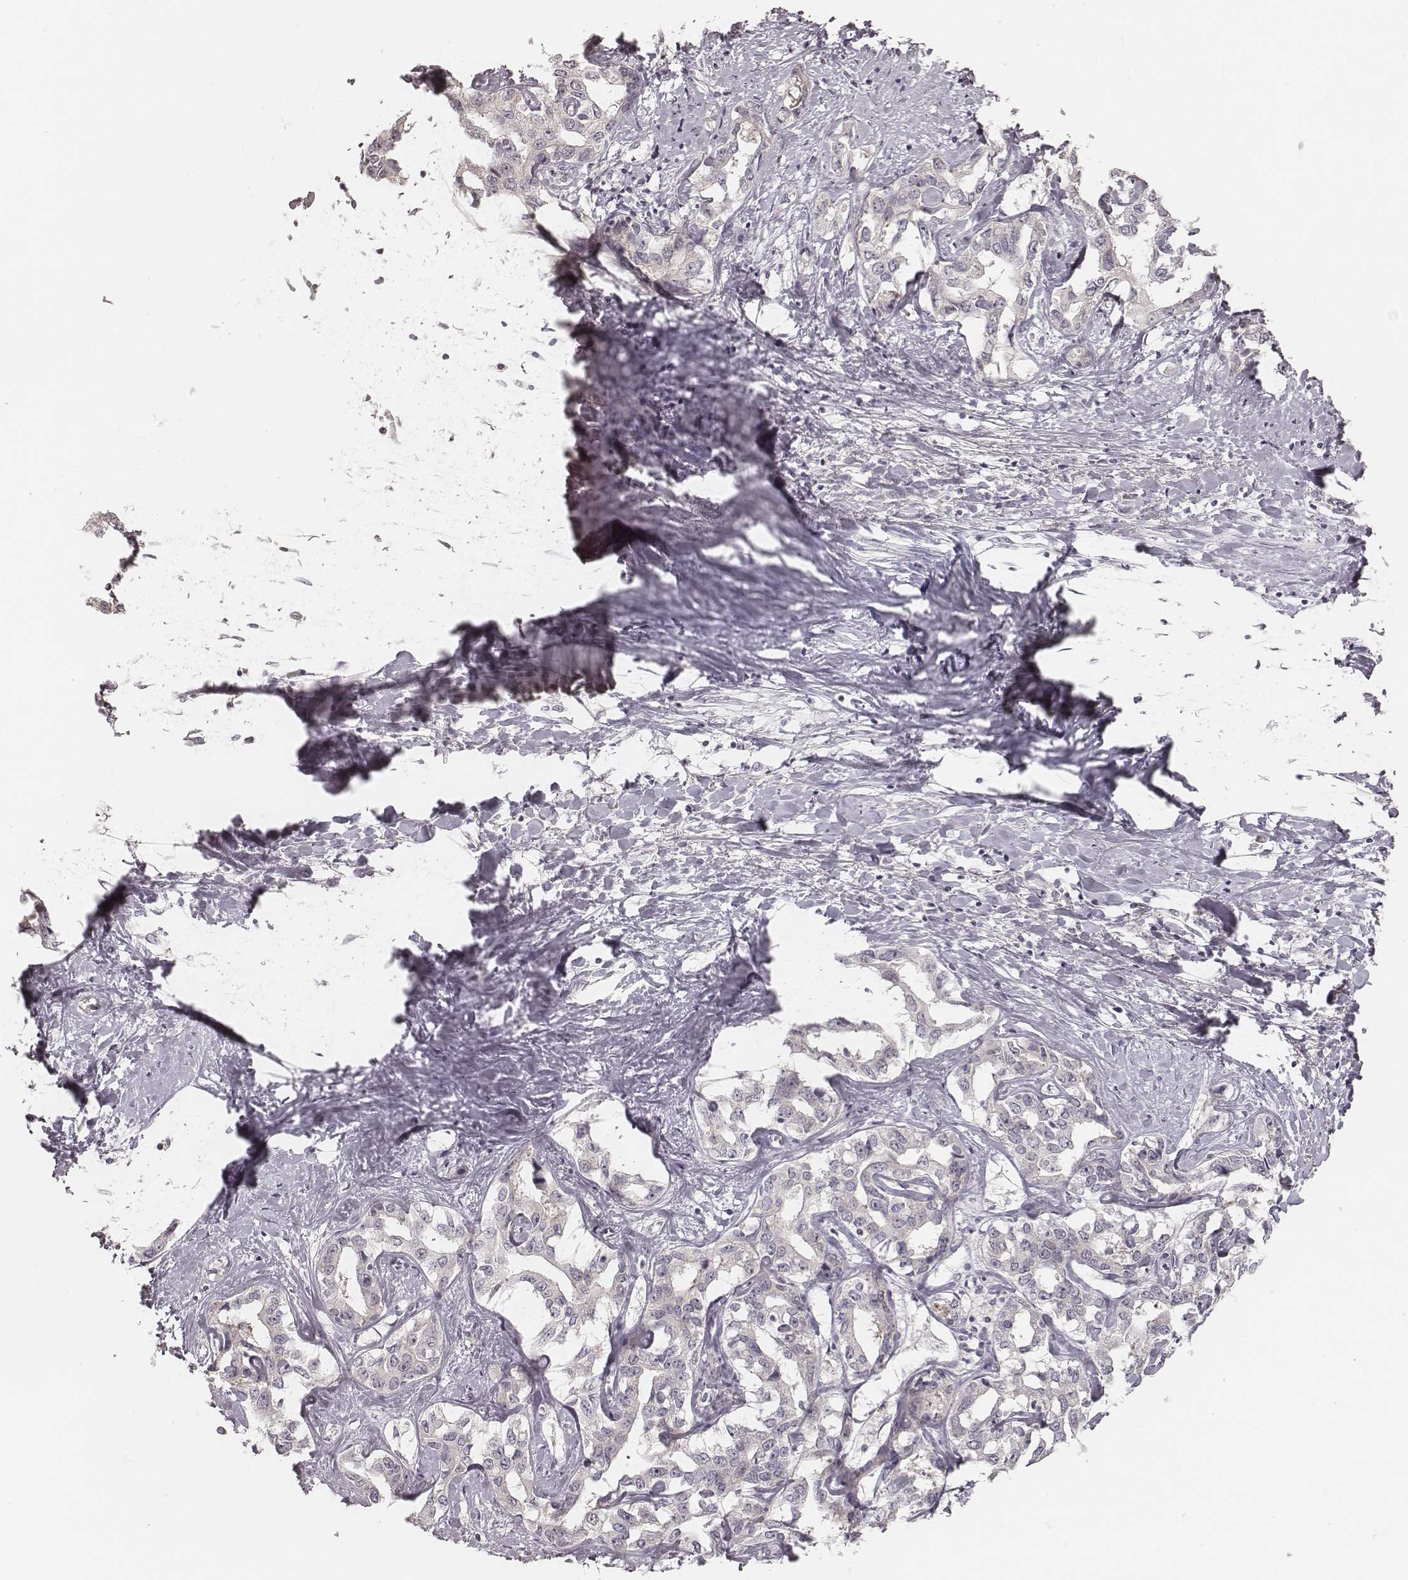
{"staining": {"intensity": "negative", "quantity": "none", "location": "none"}, "tissue": "liver cancer", "cell_type": "Tumor cells", "image_type": "cancer", "snomed": [{"axis": "morphology", "description": "Cholangiocarcinoma"}, {"axis": "topography", "description": "Liver"}], "caption": "This is an immunohistochemistry photomicrograph of liver cancer (cholangiocarcinoma). There is no expression in tumor cells.", "gene": "ACACB", "patient": {"sex": "male", "age": 59}}